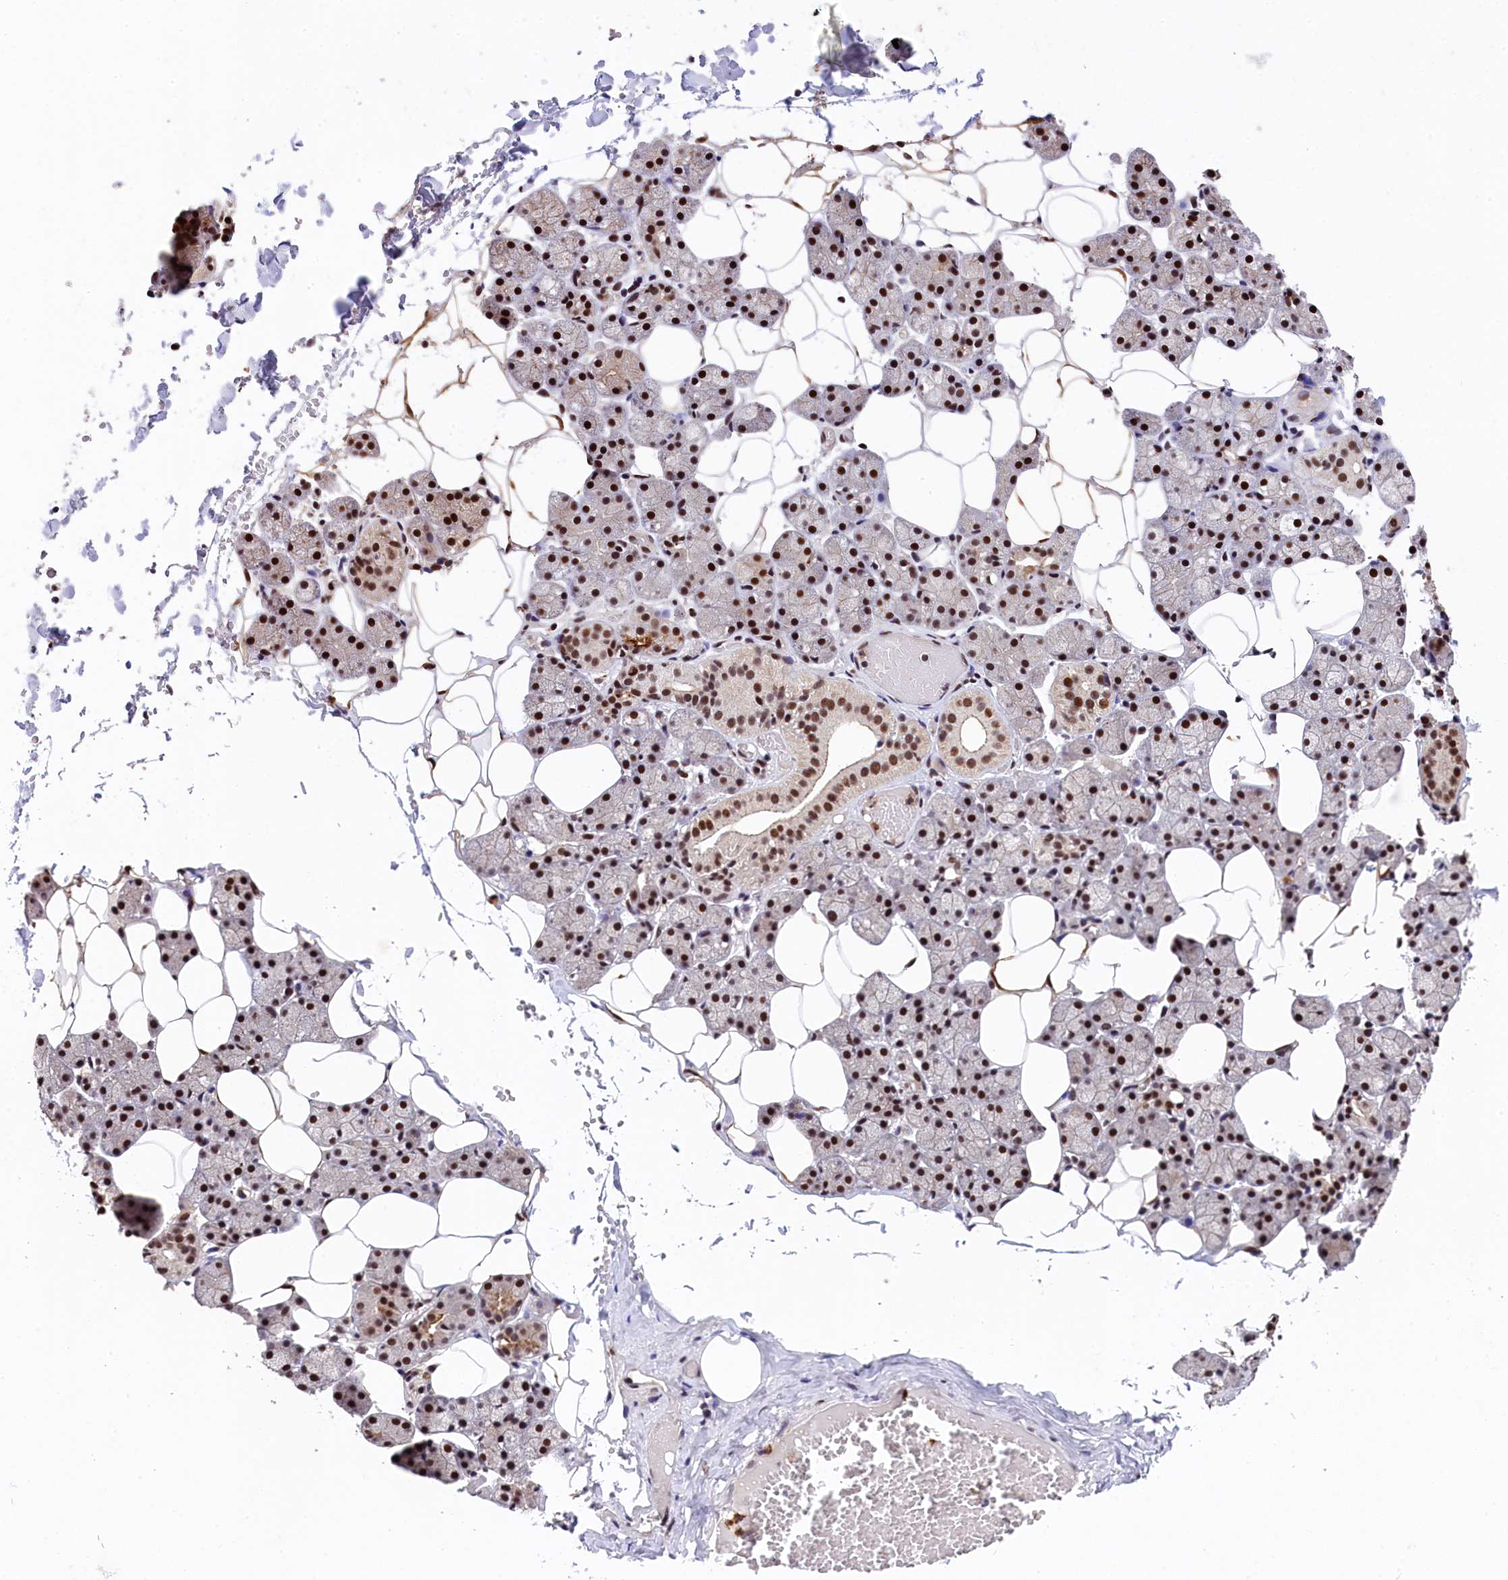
{"staining": {"intensity": "strong", "quantity": ">75%", "location": "nuclear"}, "tissue": "salivary gland", "cell_type": "Glandular cells", "image_type": "normal", "snomed": [{"axis": "morphology", "description": "Normal tissue, NOS"}, {"axis": "topography", "description": "Salivary gland"}], "caption": "Protein expression analysis of benign human salivary gland reveals strong nuclear positivity in about >75% of glandular cells. The staining is performed using DAB (3,3'-diaminobenzidine) brown chromogen to label protein expression. The nuclei are counter-stained blue using hematoxylin.", "gene": "ADIG", "patient": {"sex": "female", "age": 33}}